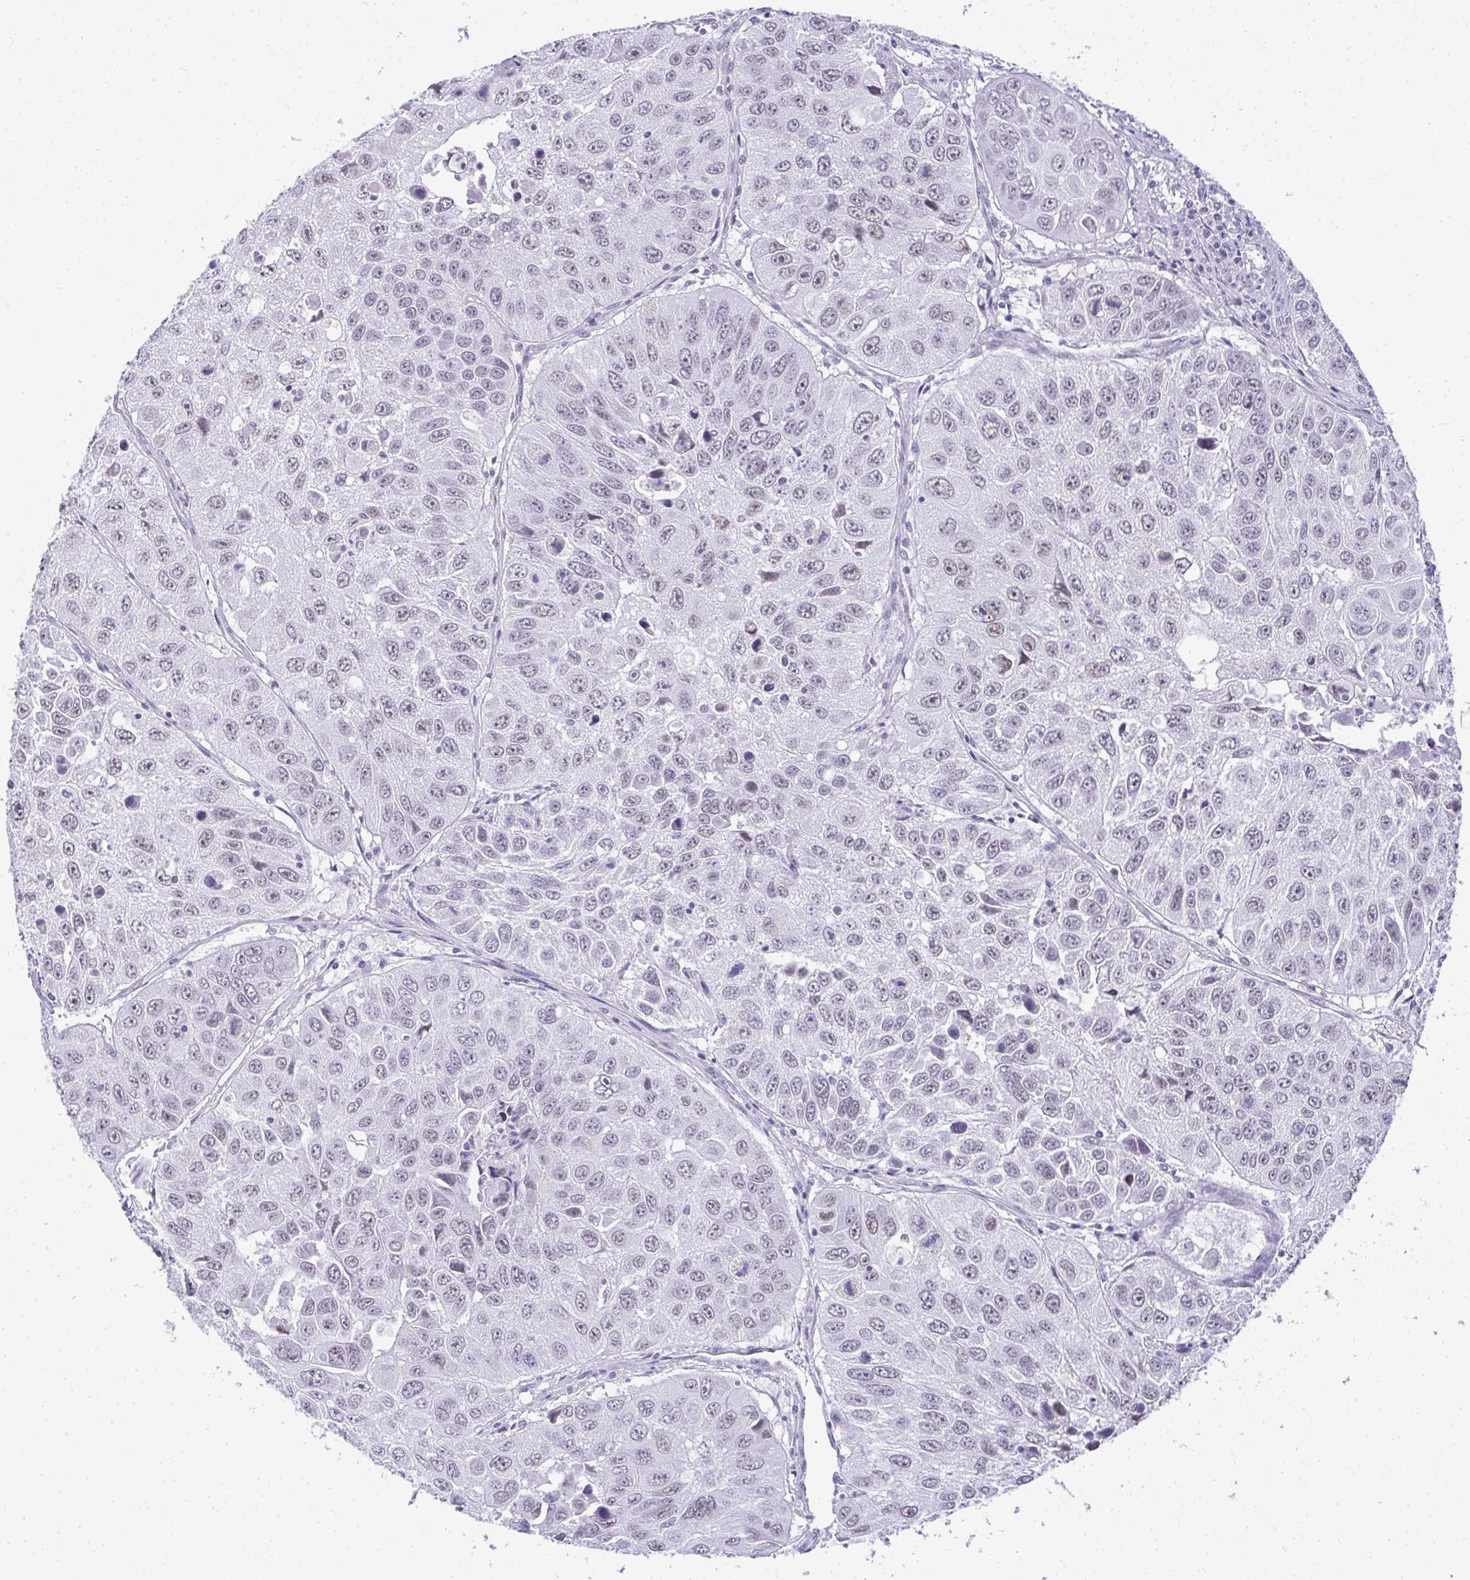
{"staining": {"intensity": "weak", "quantity": "25%-75%", "location": "nuclear"}, "tissue": "lung cancer", "cell_type": "Tumor cells", "image_type": "cancer", "snomed": [{"axis": "morphology", "description": "Squamous cell carcinoma, NOS"}, {"axis": "topography", "description": "Lung"}], "caption": "Tumor cells demonstrate low levels of weak nuclear expression in about 25%-75% of cells in human lung cancer. (DAB IHC with brightfield microscopy, high magnification).", "gene": "PLA2G1B", "patient": {"sex": "female", "age": 61}}